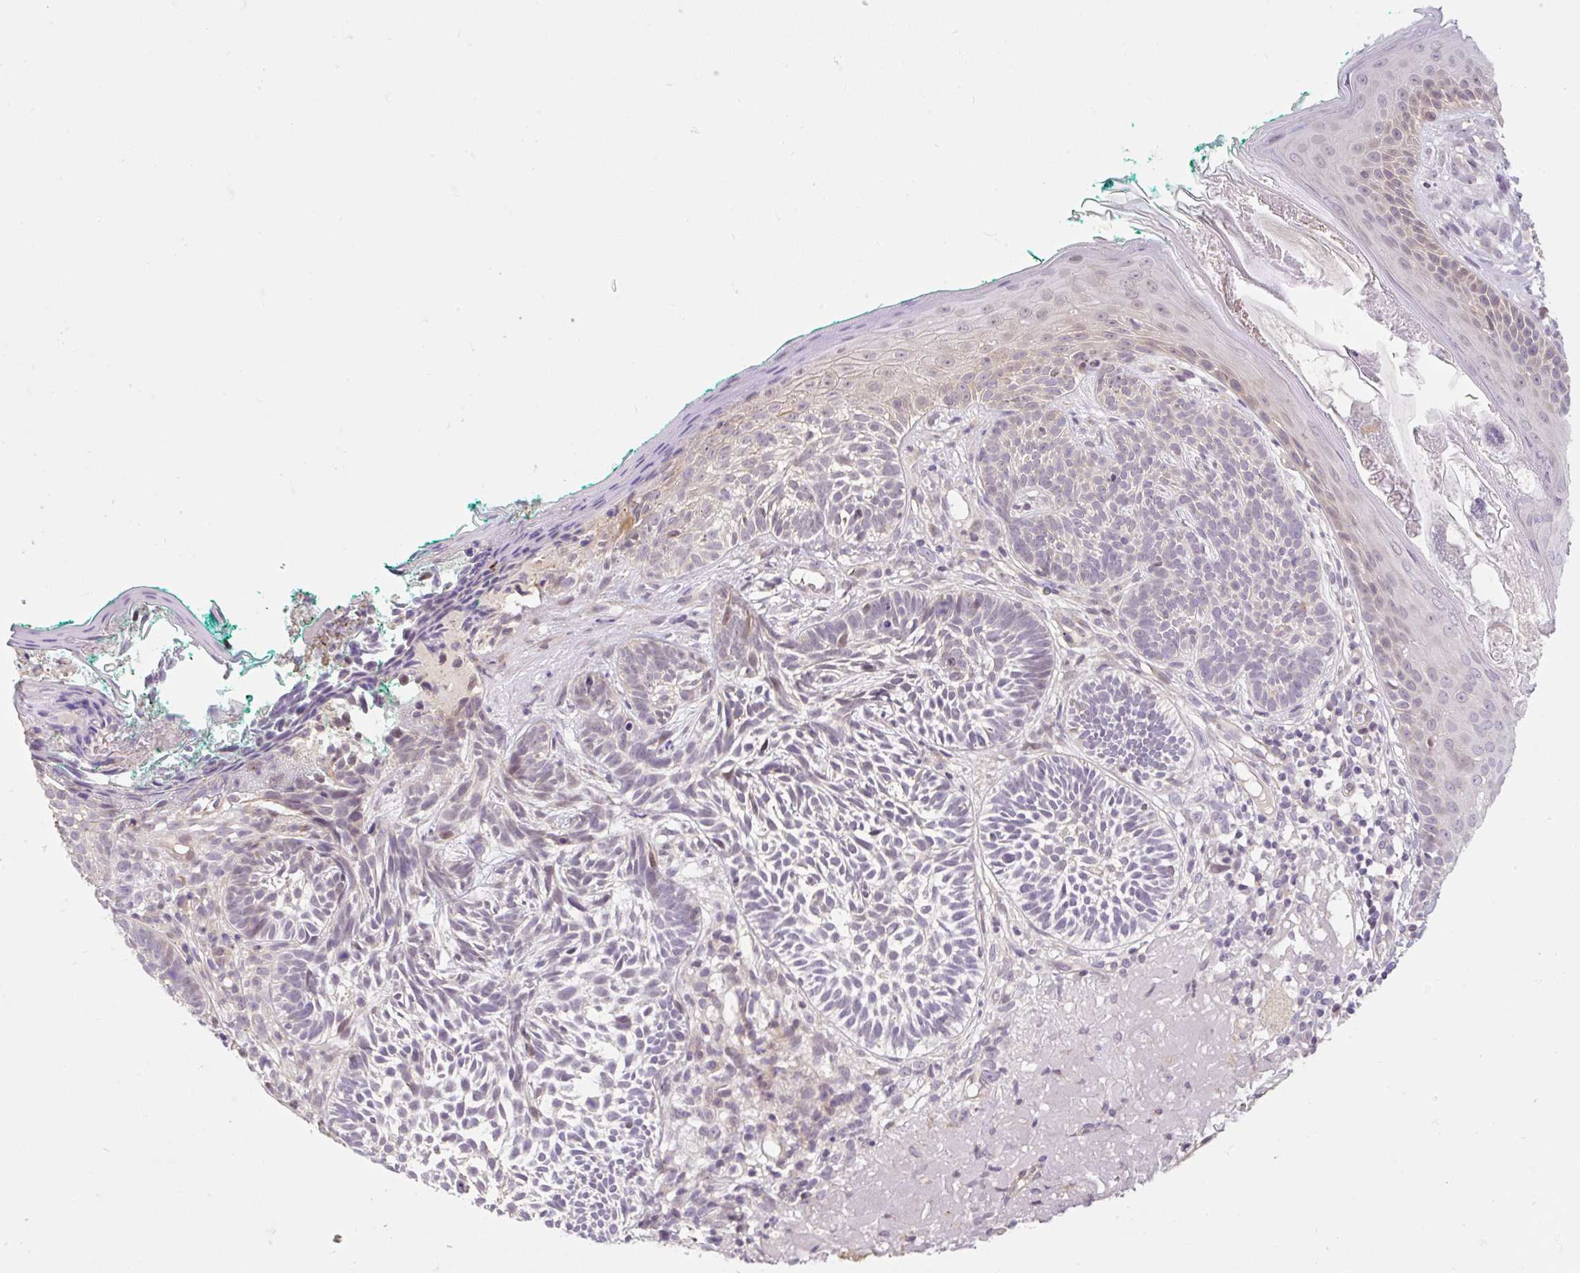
{"staining": {"intensity": "negative", "quantity": "none", "location": "none"}, "tissue": "skin cancer", "cell_type": "Tumor cells", "image_type": "cancer", "snomed": [{"axis": "morphology", "description": "Basal cell carcinoma"}, {"axis": "topography", "description": "Skin"}], "caption": "Tumor cells show no significant positivity in basal cell carcinoma (skin). Brightfield microscopy of IHC stained with DAB (3,3'-diaminobenzidine) (brown) and hematoxylin (blue), captured at high magnification.", "gene": "EMC10", "patient": {"sex": "male", "age": 68}}